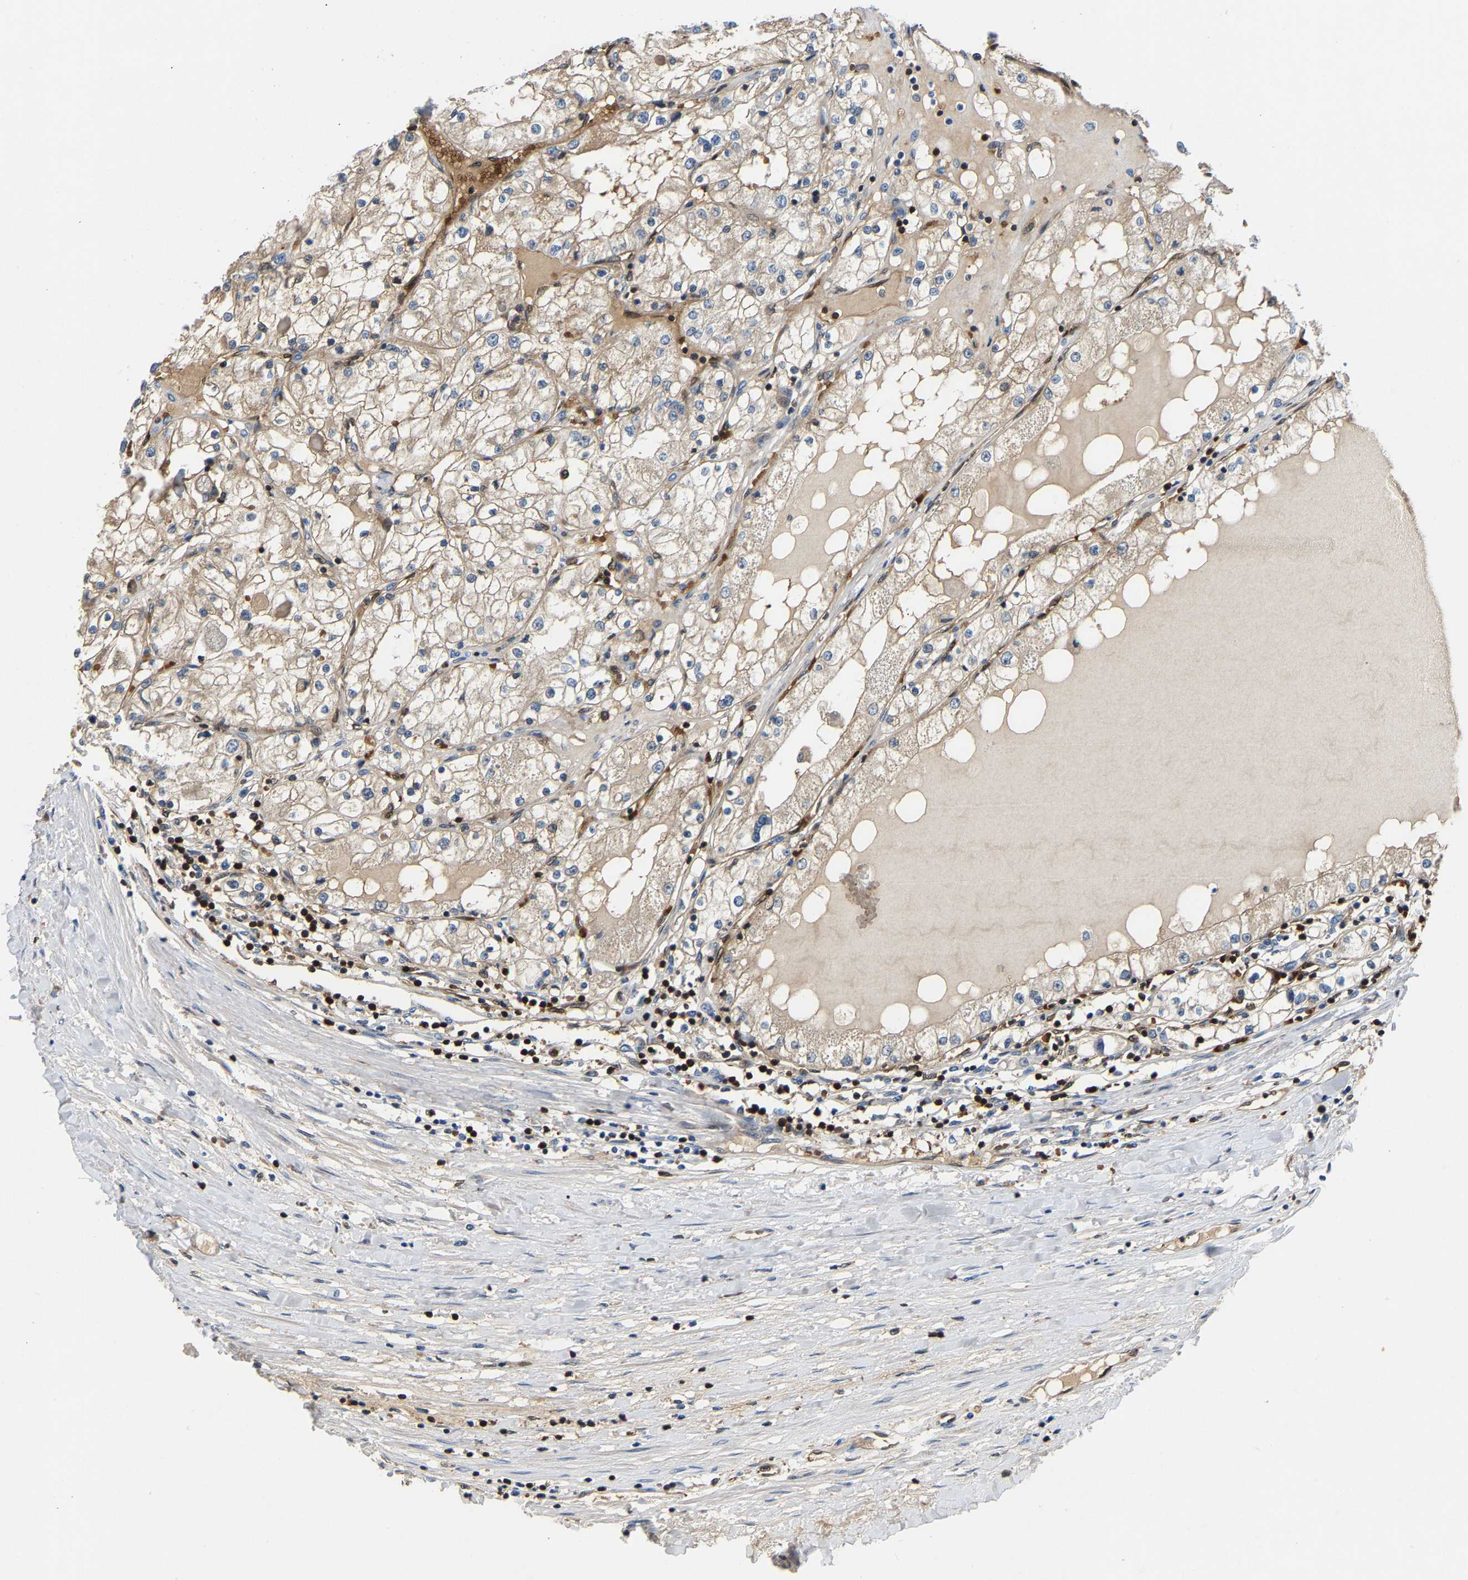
{"staining": {"intensity": "weak", "quantity": "25%-75%", "location": "cytoplasmic/membranous"}, "tissue": "renal cancer", "cell_type": "Tumor cells", "image_type": "cancer", "snomed": [{"axis": "morphology", "description": "Adenocarcinoma, NOS"}, {"axis": "topography", "description": "Kidney"}], "caption": "A high-resolution histopathology image shows immunohistochemistry staining of adenocarcinoma (renal), which demonstrates weak cytoplasmic/membranous expression in approximately 25%-75% of tumor cells.", "gene": "GIMAP7", "patient": {"sex": "male", "age": 68}}